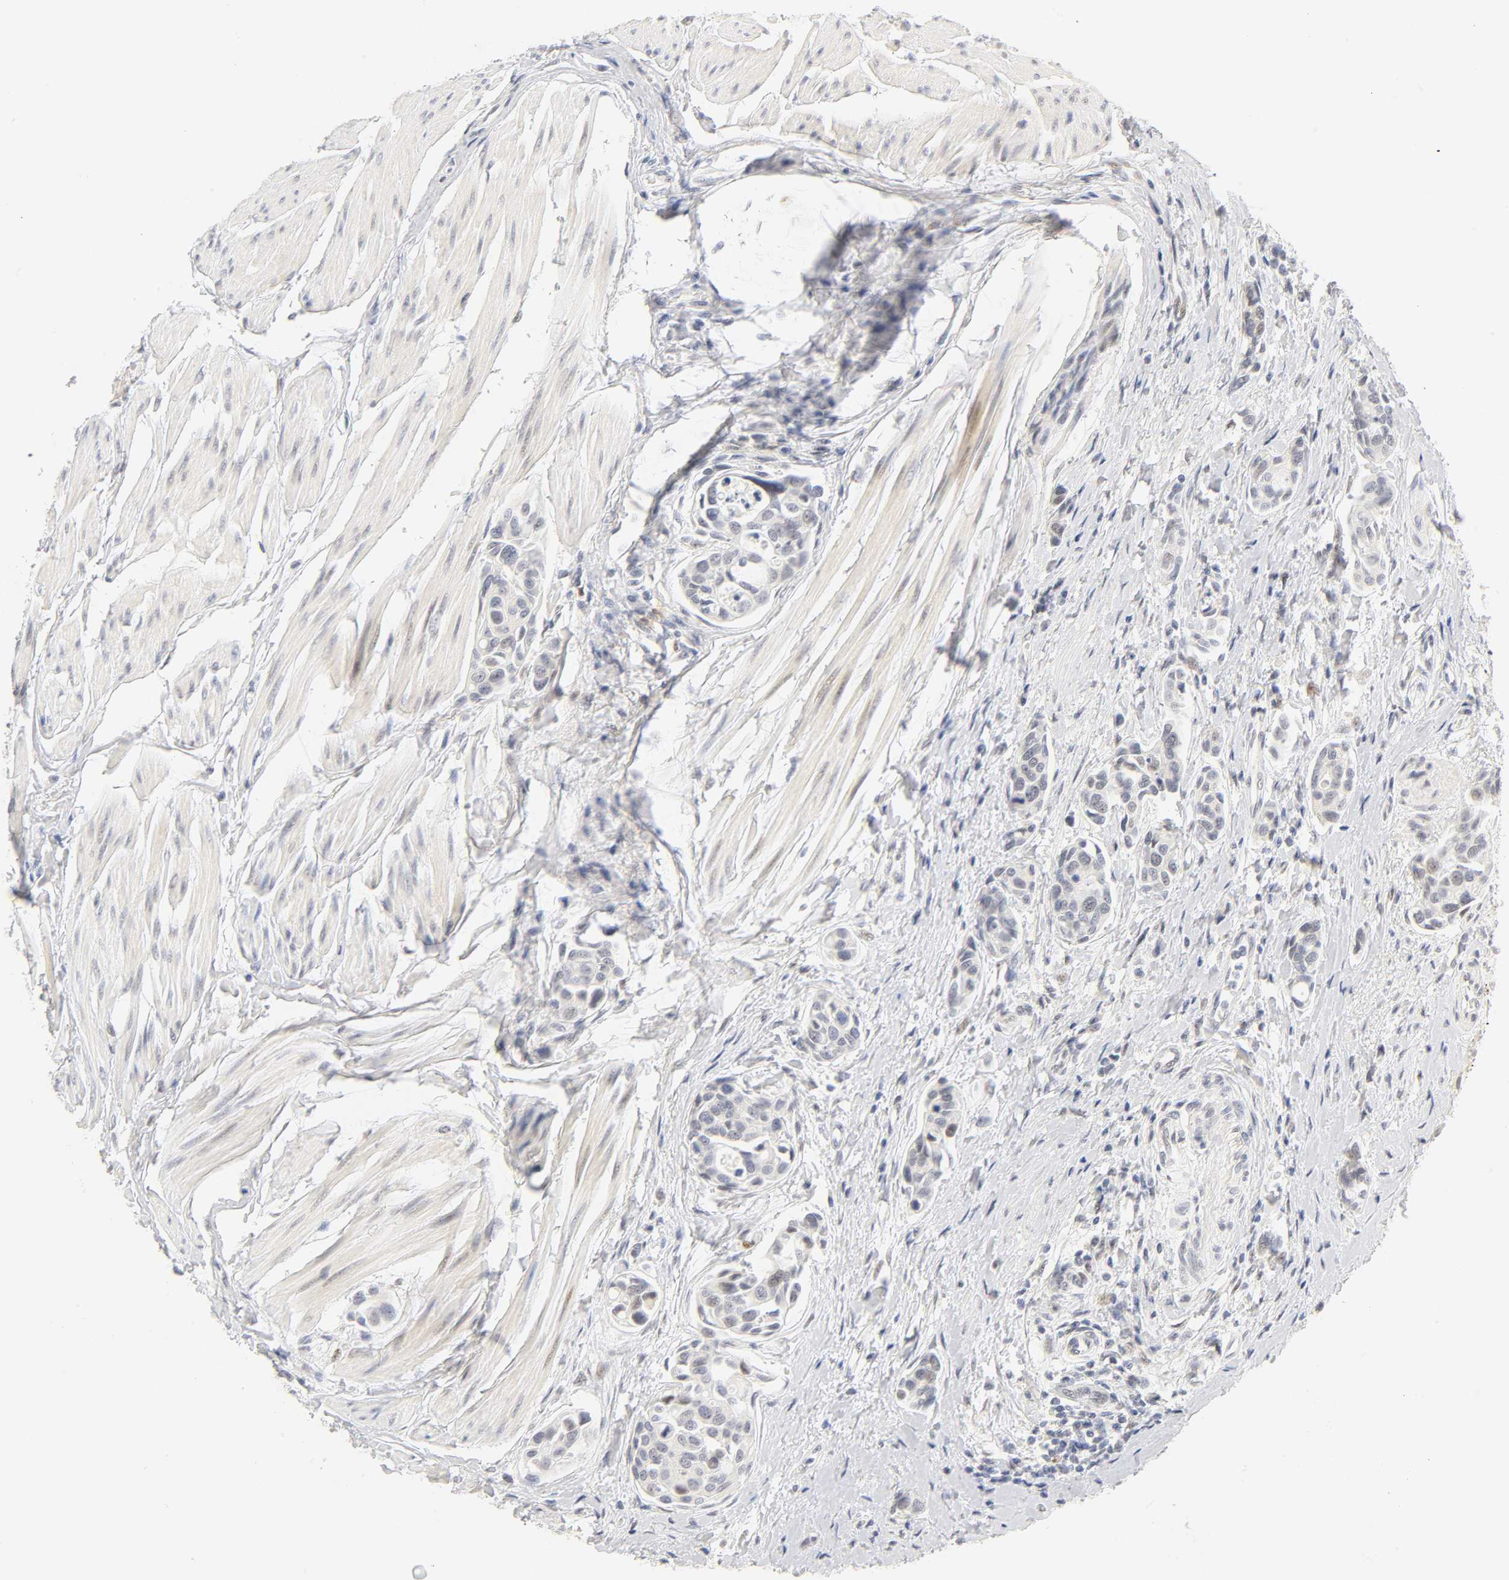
{"staining": {"intensity": "weak", "quantity": "<25%", "location": "nuclear"}, "tissue": "urothelial cancer", "cell_type": "Tumor cells", "image_type": "cancer", "snomed": [{"axis": "morphology", "description": "Urothelial carcinoma, High grade"}, {"axis": "topography", "description": "Urinary bladder"}], "caption": "Protein analysis of urothelial cancer displays no significant expression in tumor cells. (DAB (3,3'-diaminobenzidine) immunohistochemistry (IHC) visualized using brightfield microscopy, high magnification).", "gene": "MNAT1", "patient": {"sex": "male", "age": 78}}